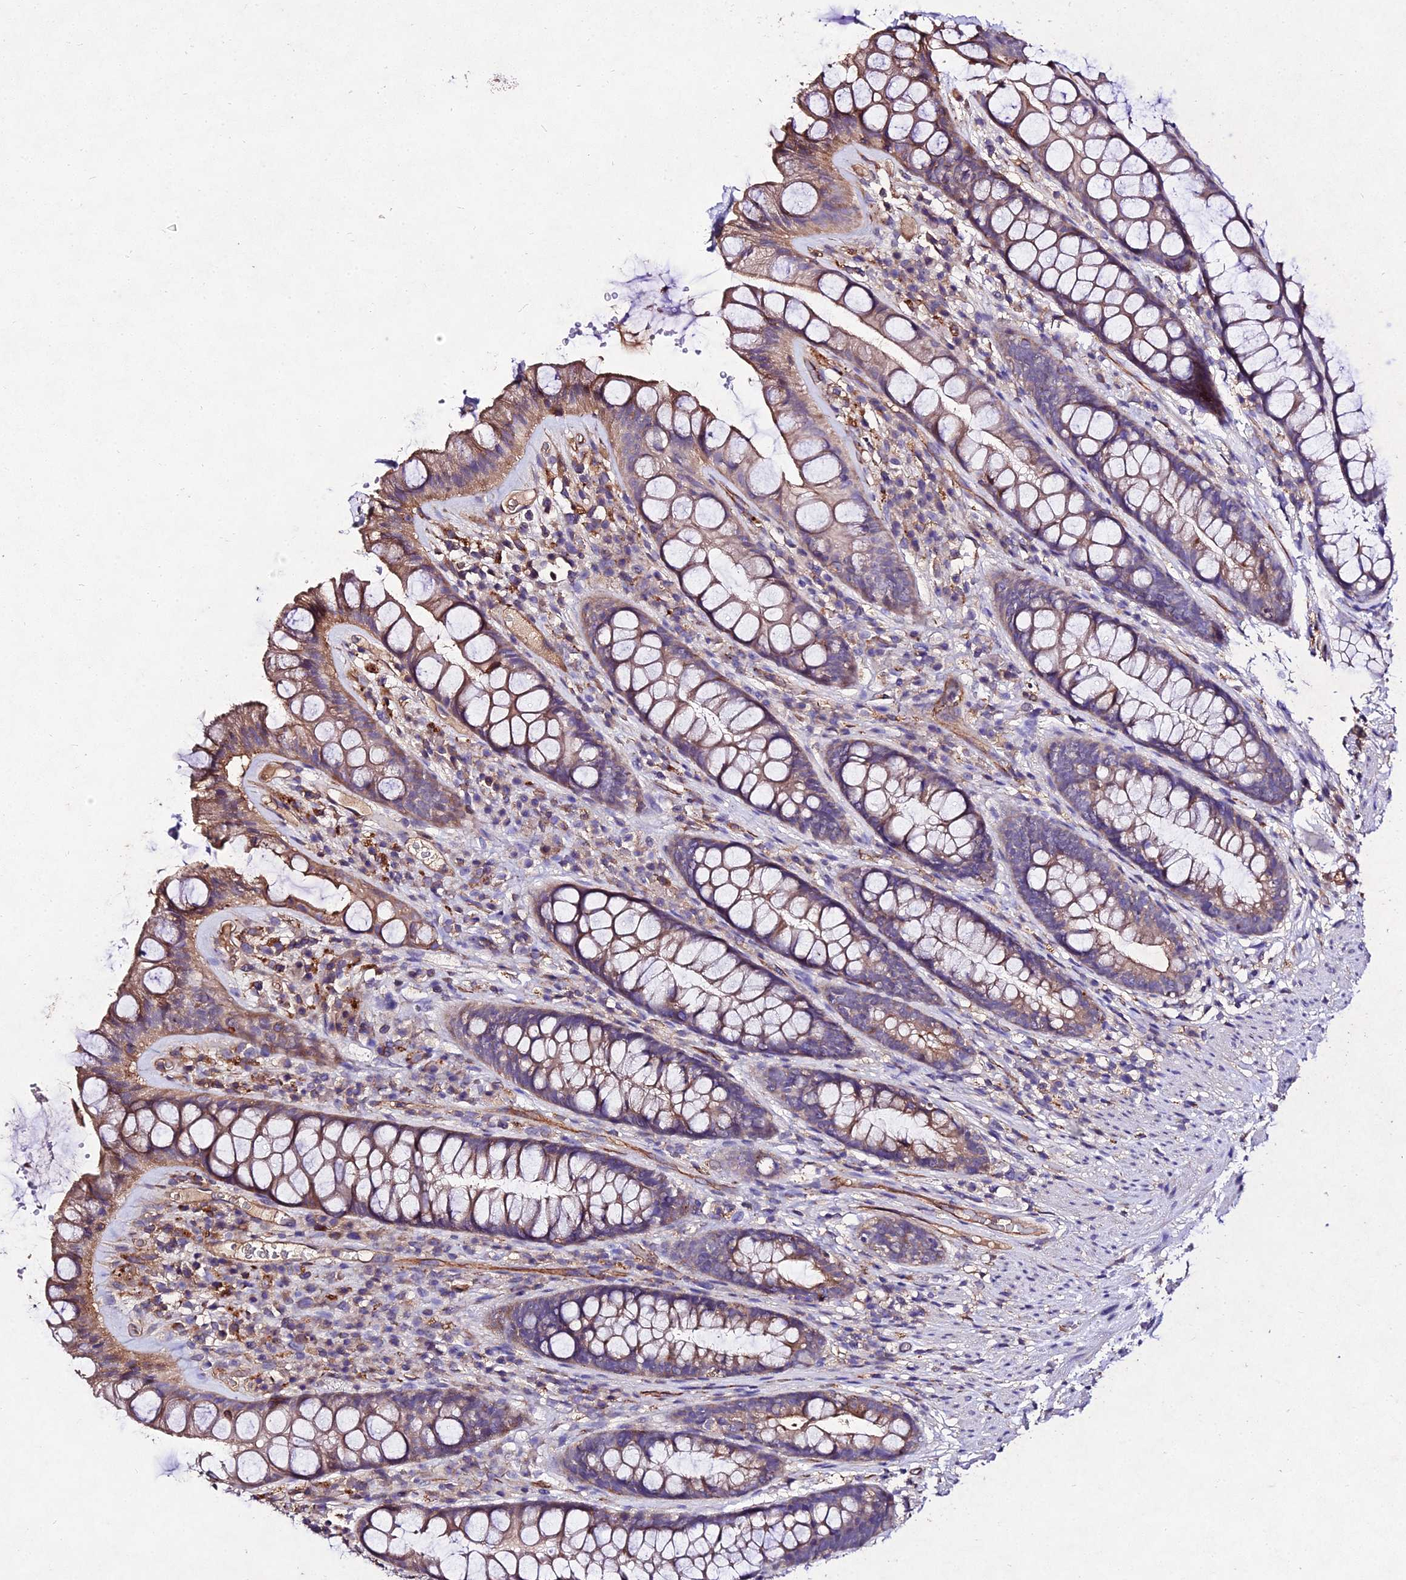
{"staining": {"intensity": "moderate", "quantity": "25%-75%", "location": "cytoplasmic/membranous"}, "tissue": "rectum", "cell_type": "Glandular cells", "image_type": "normal", "snomed": [{"axis": "morphology", "description": "Normal tissue, NOS"}, {"axis": "topography", "description": "Rectum"}], "caption": "Moderate cytoplasmic/membranous staining is appreciated in approximately 25%-75% of glandular cells in normal rectum.", "gene": "AP3M1", "patient": {"sex": "male", "age": 74}}